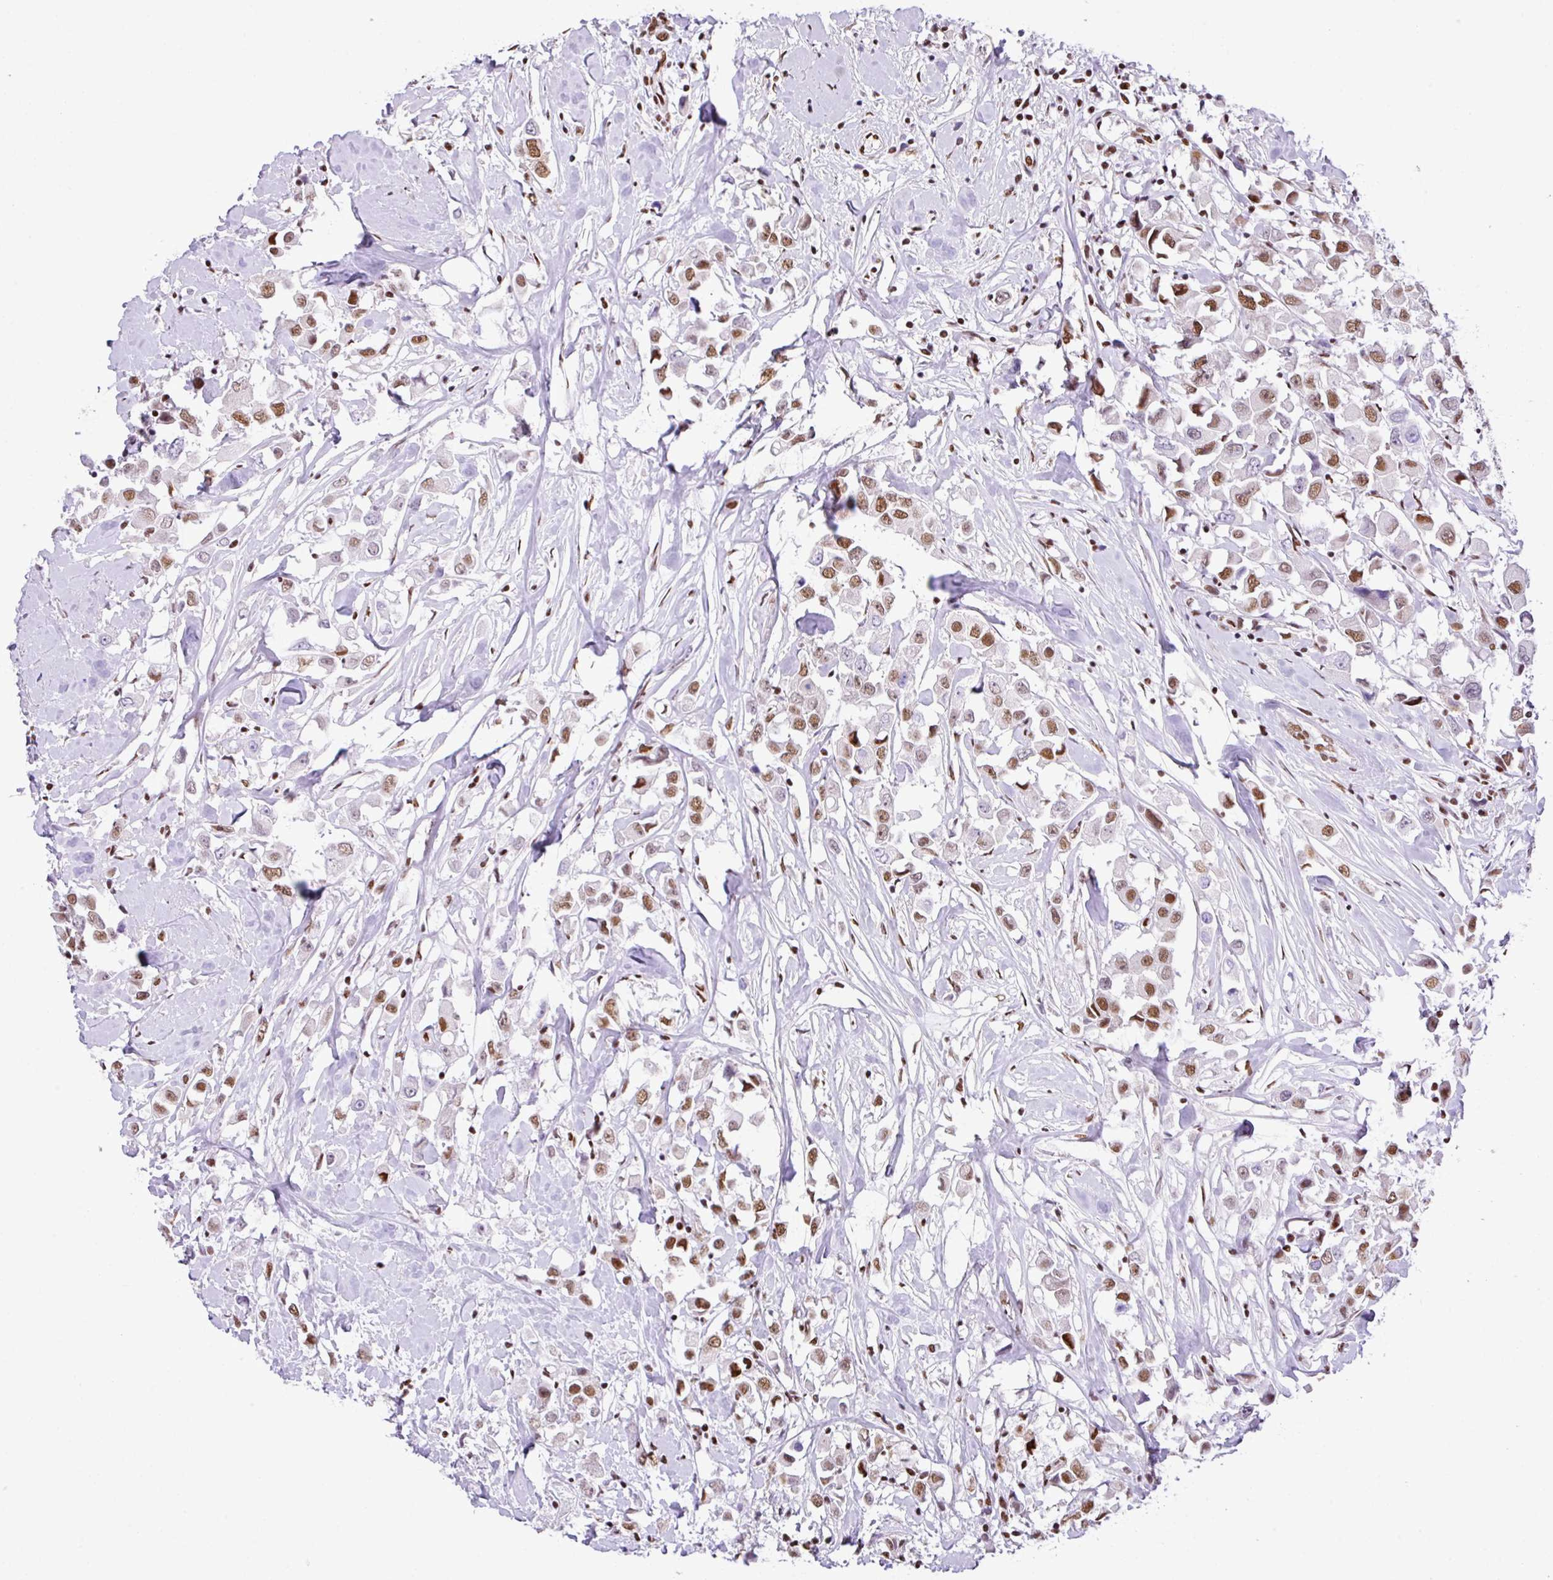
{"staining": {"intensity": "moderate", "quantity": ">75%", "location": "nuclear"}, "tissue": "breast cancer", "cell_type": "Tumor cells", "image_type": "cancer", "snomed": [{"axis": "morphology", "description": "Duct carcinoma"}, {"axis": "topography", "description": "Breast"}], "caption": "Moderate nuclear protein staining is present in approximately >75% of tumor cells in invasive ductal carcinoma (breast).", "gene": "RARG", "patient": {"sex": "female", "age": 61}}